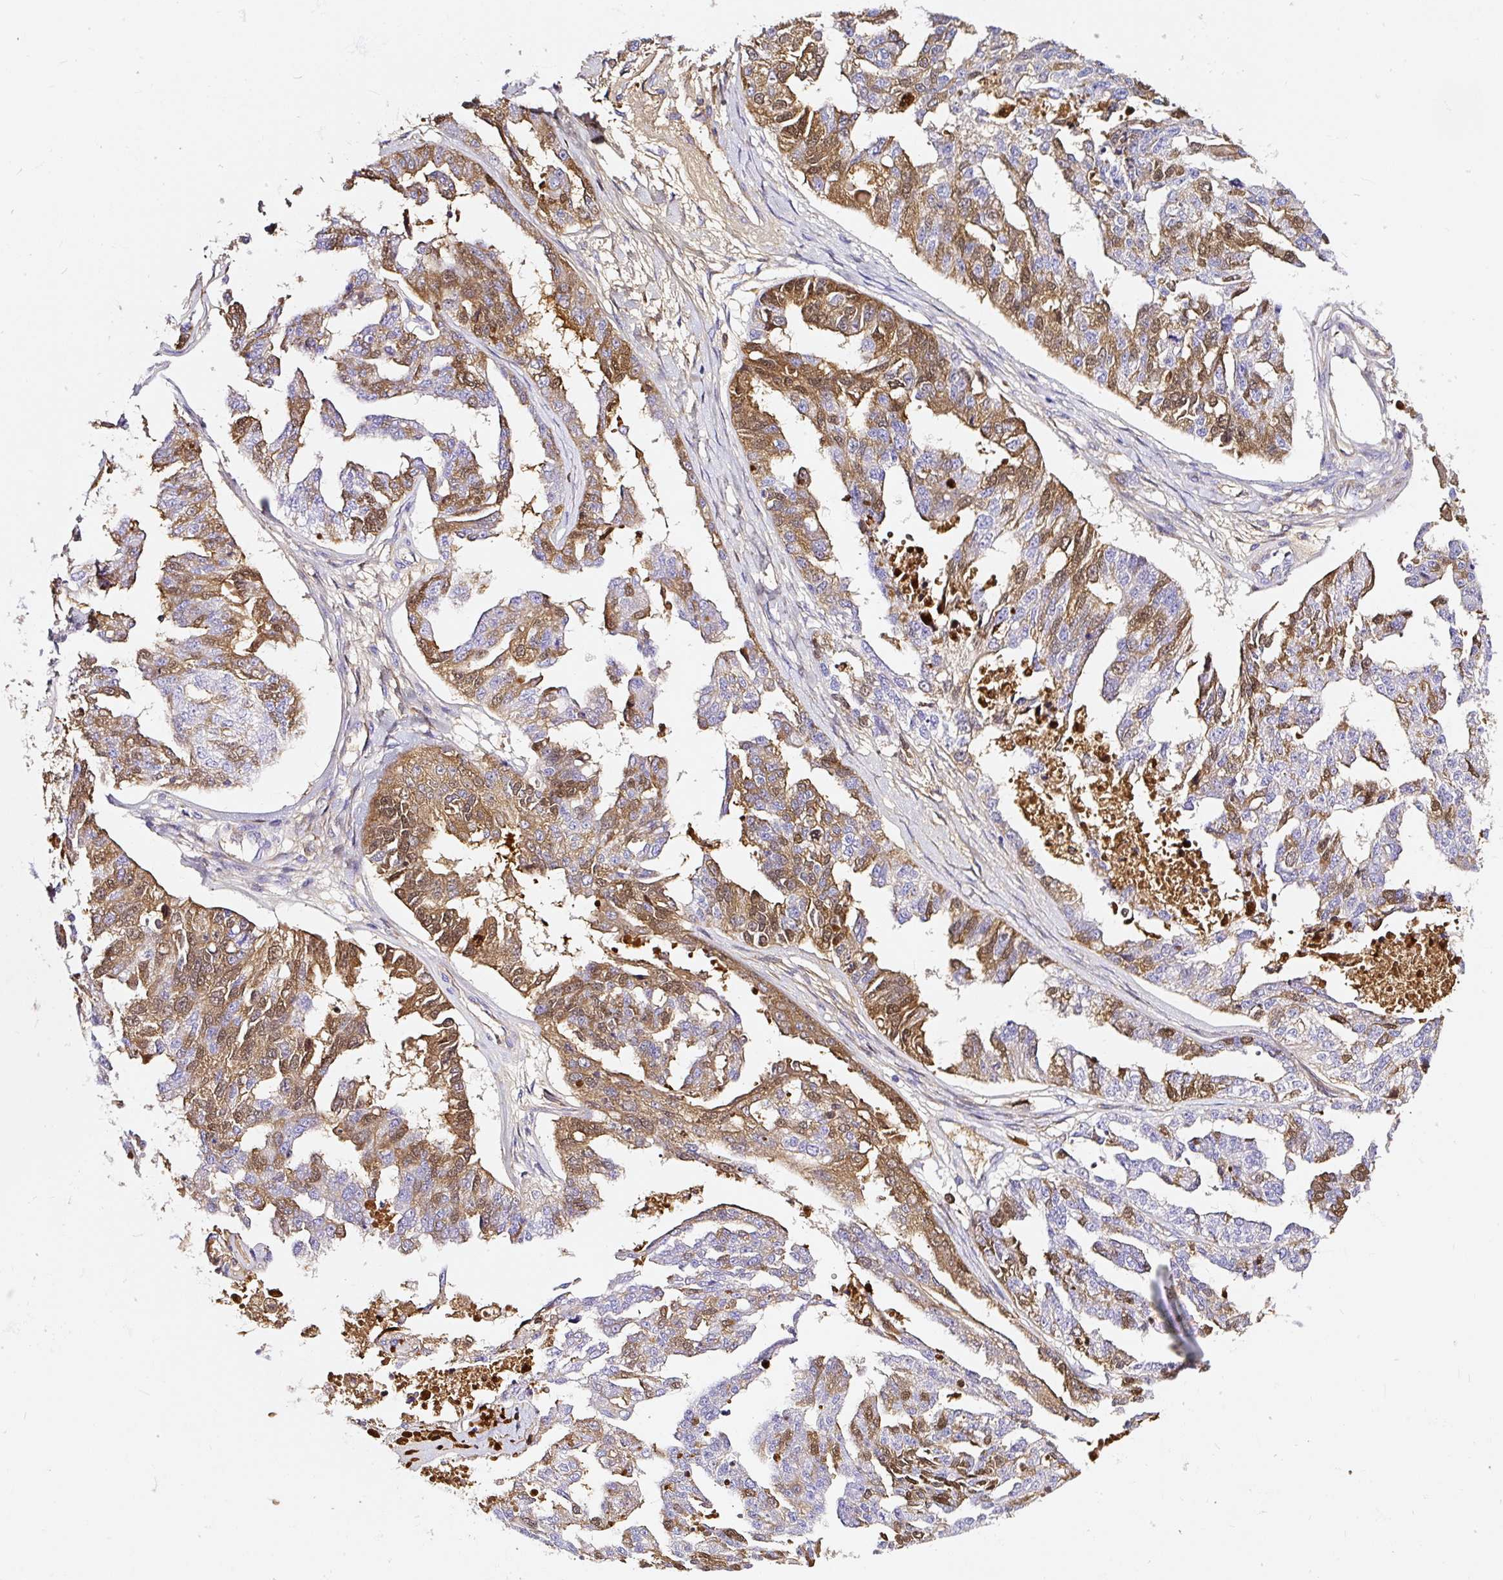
{"staining": {"intensity": "moderate", "quantity": ">75%", "location": "cytoplasmic/membranous,nuclear"}, "tissue": "ovarian cancer", "cell_type": "Tumor cells", "image_type": "cancer", "snomed": [{"axis": "morphology", "description": "Cystadenocarcinoma, serous, NOS"}, {"axis": "topography", "description": "Ovary"}], "caption": "An immunohistochemistry (IHC) image of neoplastic tissue is shown. Protein staining in brown shows moderate cytoplasmic/membranous and nuclear positivity in serous cystadenocarcinoma (ovarian) within tumor cells.", "gene": "CLEC3B", "patient": {"sex": "female", "age": 58}}